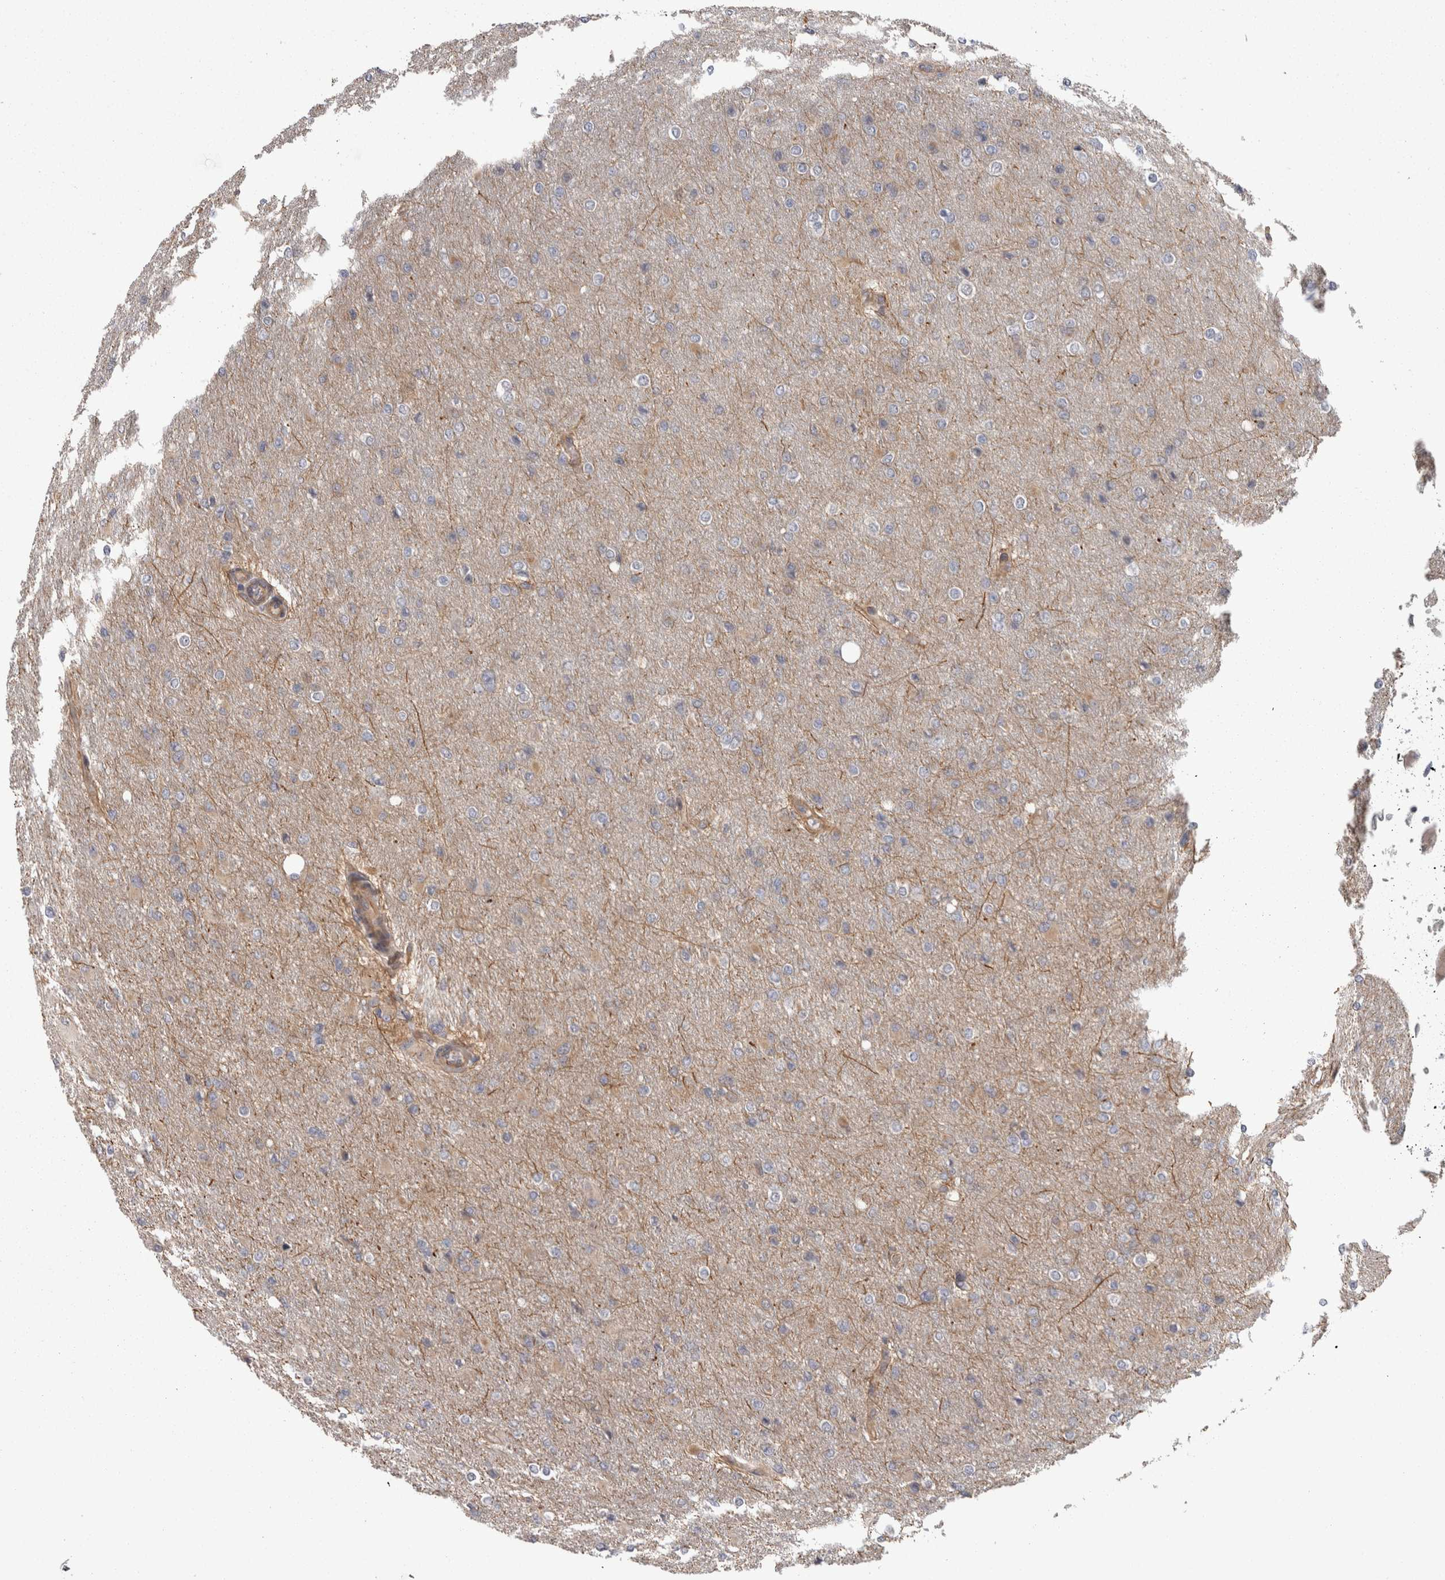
{"staining": {"intensity": "weak", "quantity": "<25%", "location": "cytoplasmic/membranous"}, "tissue": "glioma", "cell_type": "Tumor cells", "image_type": "cancer", "snomed": [{"axis": "morphology", "description": "Glioma, malignant, High grade"}, {"axis": "topography", "description": "Cerebral cortex"}], "caption": "High magnification brightfield microscopy of glioma stained with DAB (brown) and counterstained with hematoxylin (blue): tumor cells show no significant positivity.", "gene": "RMDN1", "patient": {"sex": "female", "age": 36}}